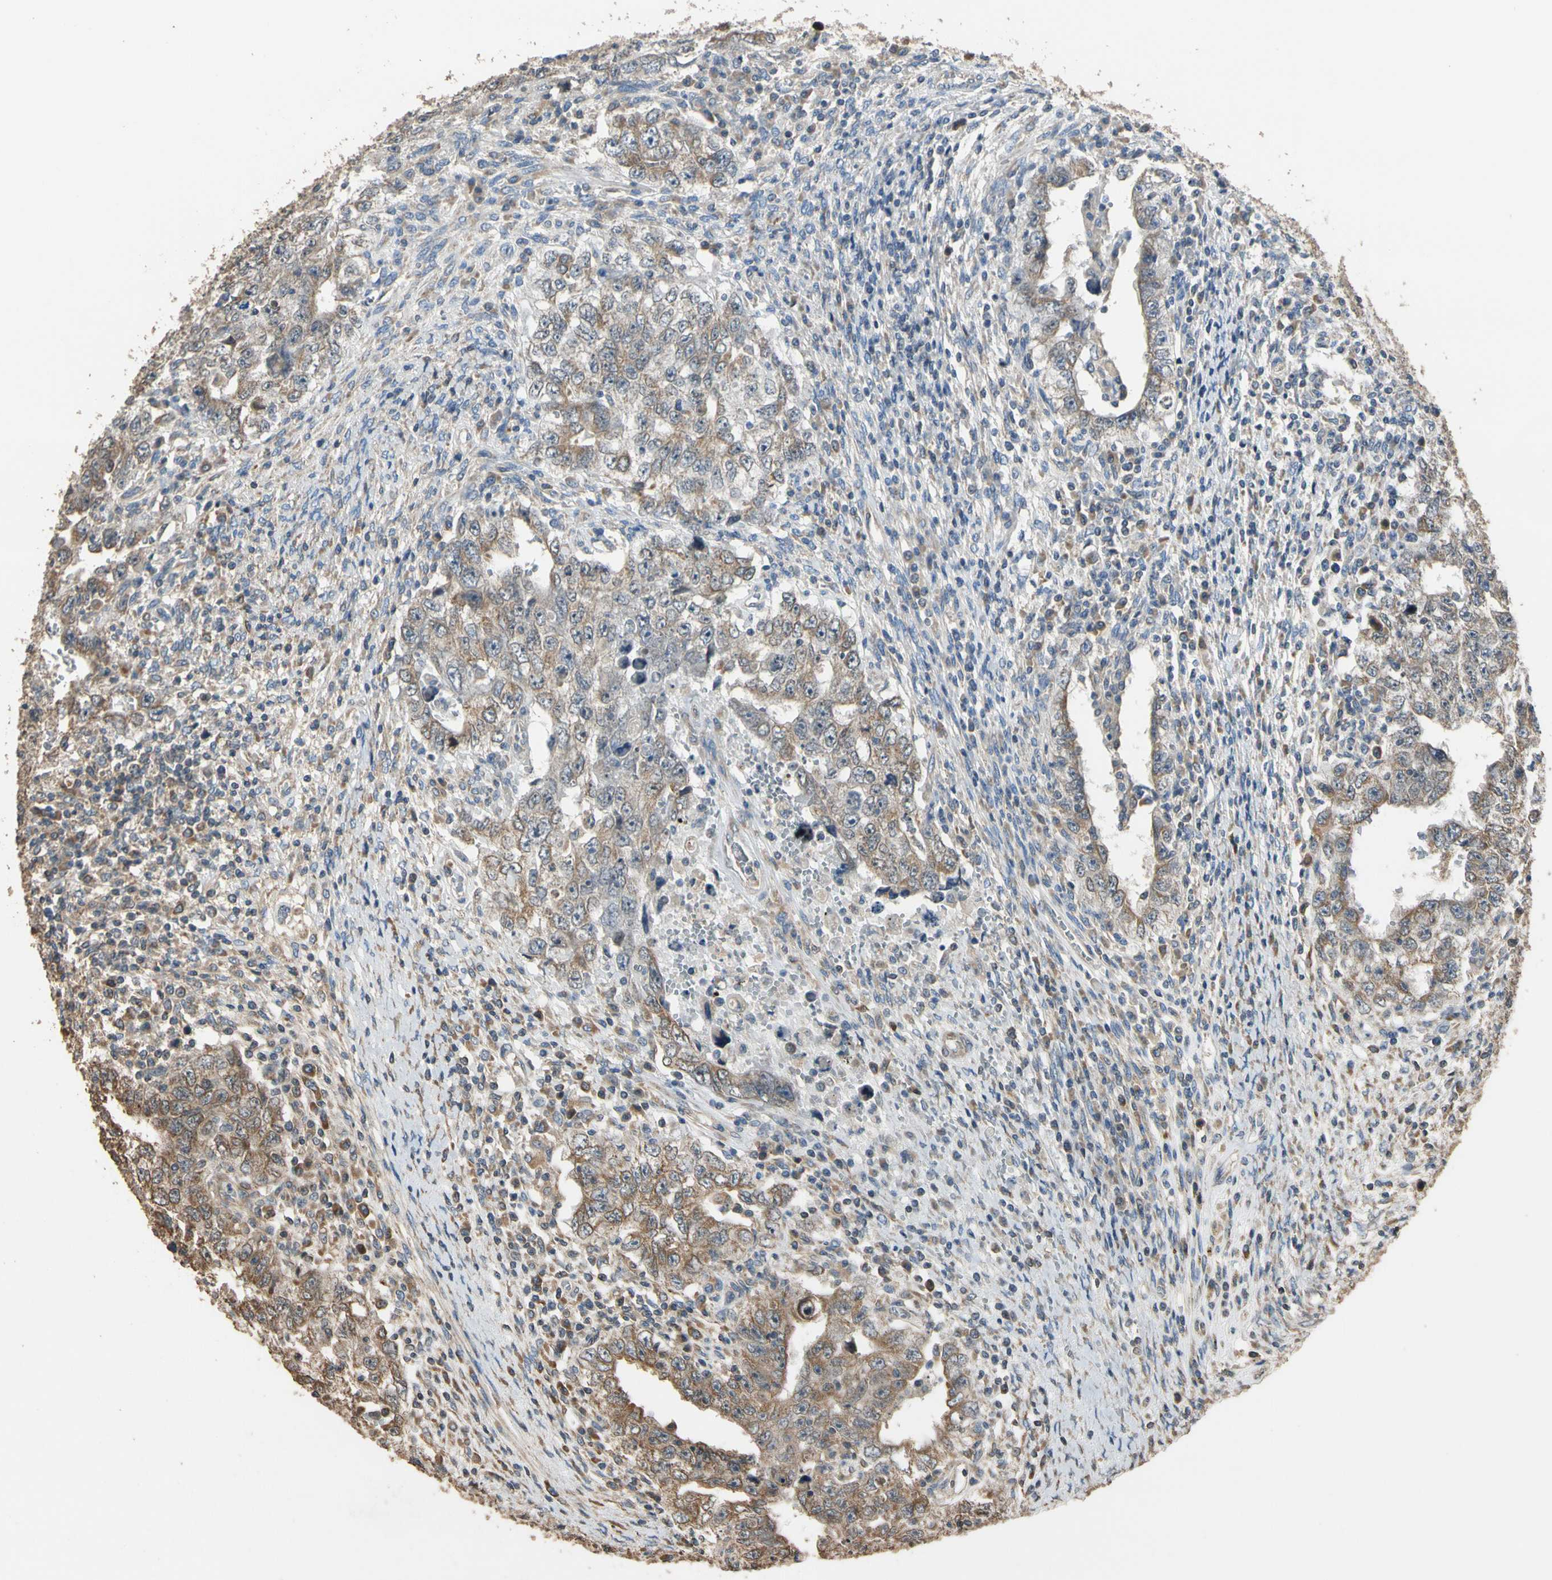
{"staining": {"intensity": "moderate", "quantity": ">75%", "location": "cytoplasmic/membranous"}, "tissue": "testis cancer", "cell_type": "Tumor cells", "image_type": "cancer", "snomed": [{"axis": "morphology", "description": "Carcinoma, Embryonal, NOS"}, {"axis": "topography", "description": "Testis"}], "caption": "Immunohistochemical staining of embryonal carcinoma (testis) exhibits medium levels of moderate cytoplasmic/membranous protein staining in about >75% of tumor cells. The protein is stained brown, and the nuclei are stained in blue (DAB (3,3'-diaminobenzidine) IHC with brightfield microscopy, high magnification).", "gene": "STX18", "patient": {"sex": "male", "age": 26}}